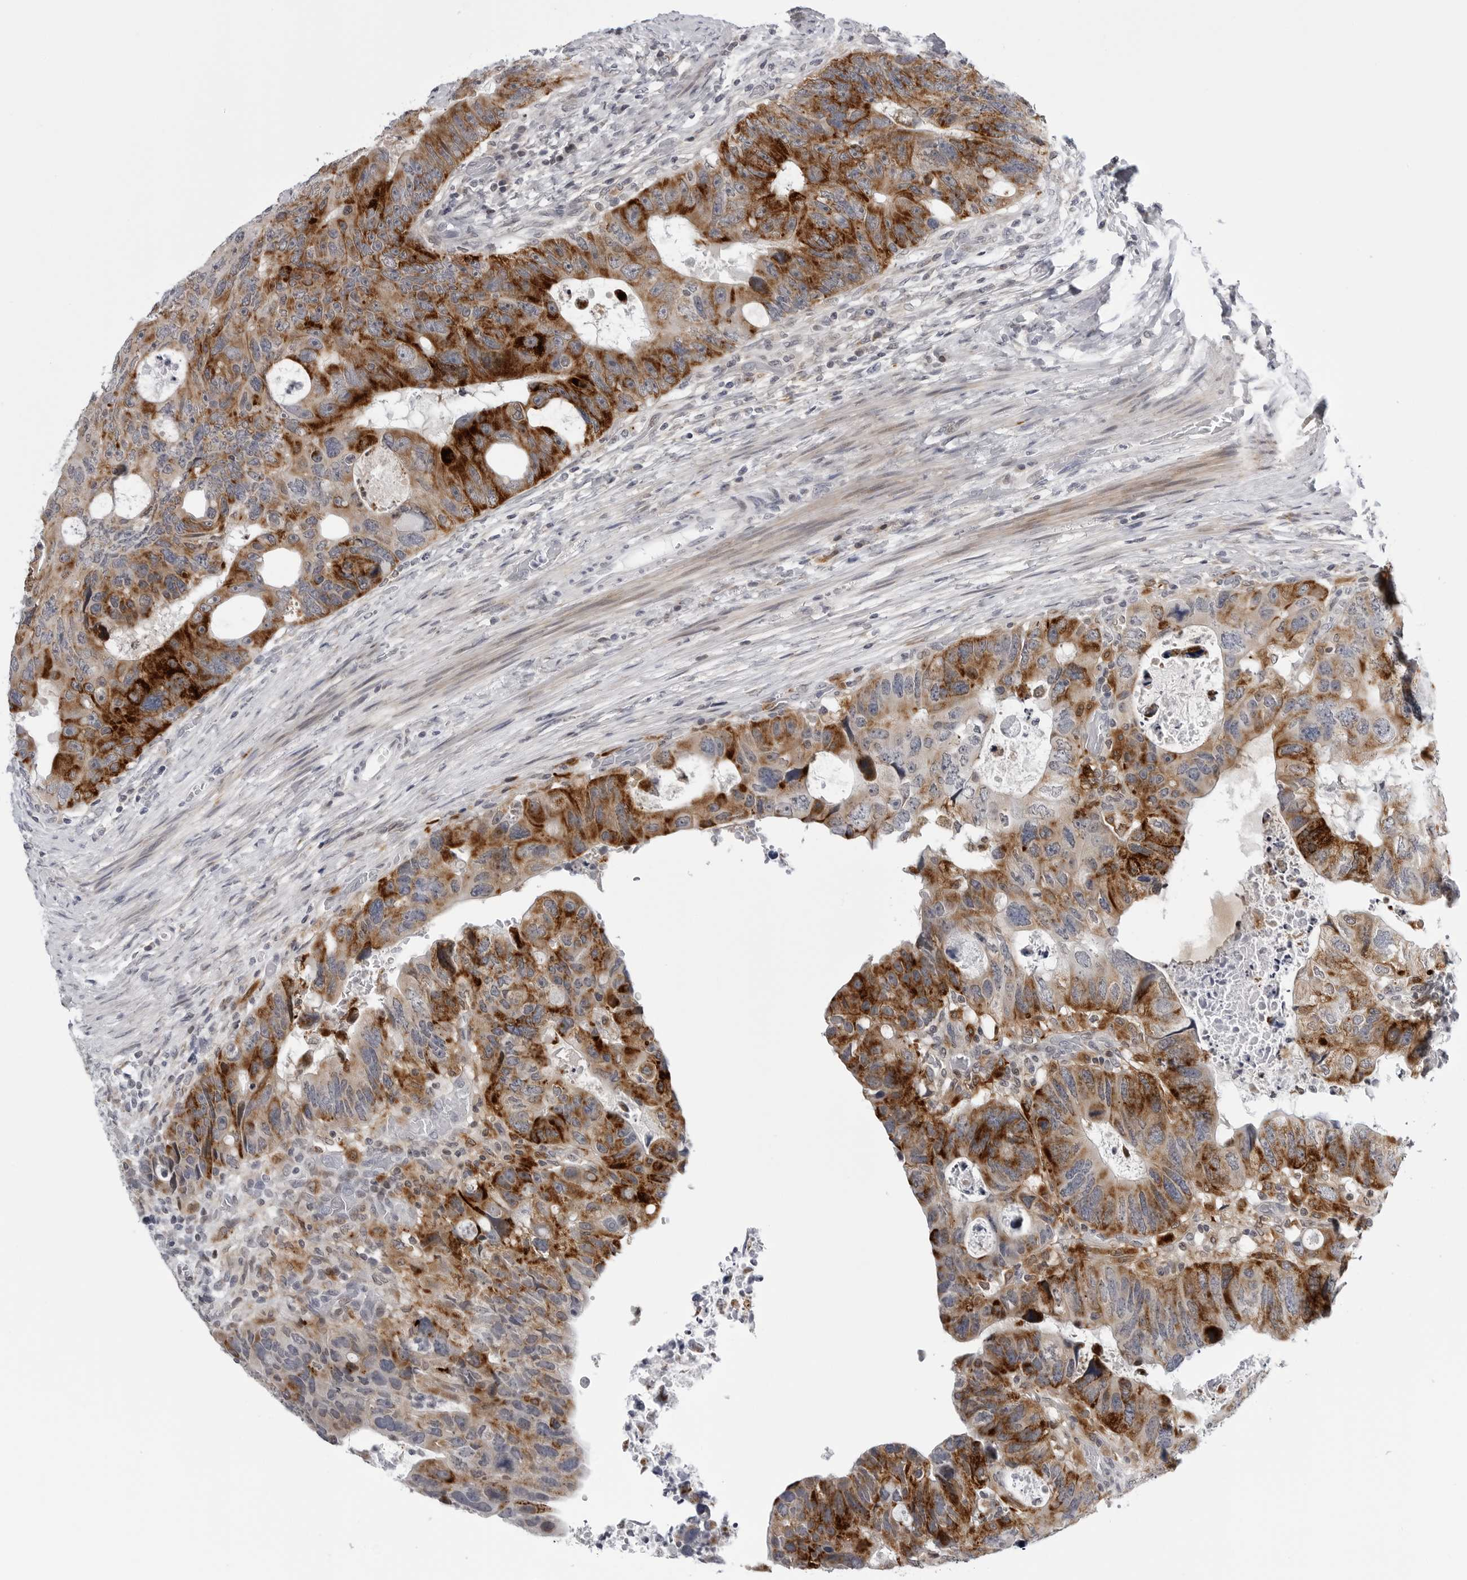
{"staining": {"intensity": "strong", "quantity": ">75%", "location": "cytoplasmic/membranous"}, "tissue": "colorectal cancer", "cell_type": "Tumor cells", "image_type": "cancer", "snomed": [{"axis": "morphology", "description": "Adenocarcinoma, NOS"}, {"axis": "topography", "description": "Rectum"}], "caption": "A high amount of strong cytoplasmic/membranous expression is appreciated in approximately >75% of tumor cells in colorectal cancer tissue.", "gene": "CDK20", "patient": {"sex": "male", "age": 59}}